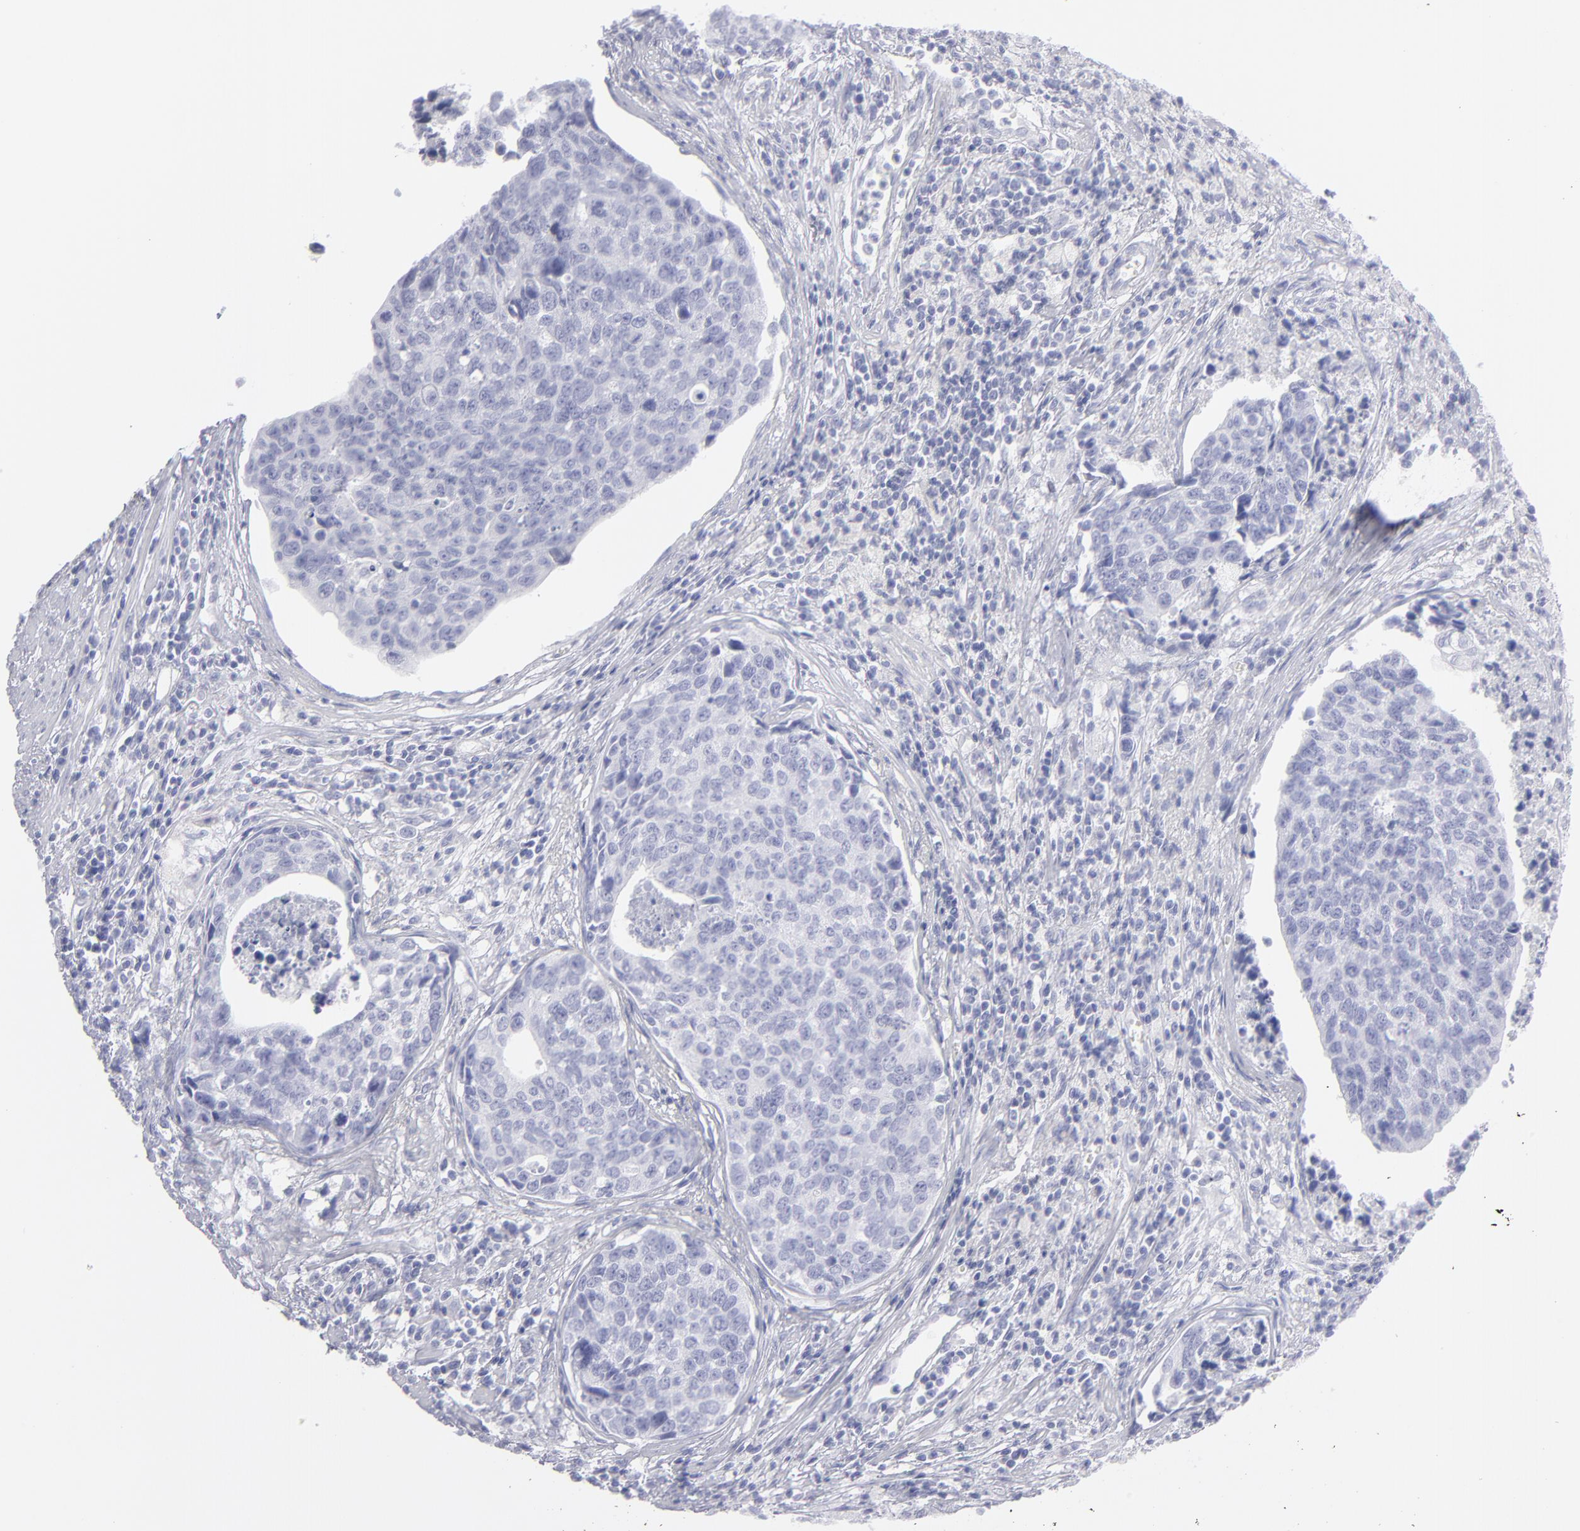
{"staining": {"intensity": "negative", "quantity": "none", "location": "none"}, "tissue": "urothelial cancer", "cell_type": "Tumor cells", "image_type": "cancer", "snomed": [{"axis": "morphology", "description": "Urothelial carcinoma, High grade"}, {"axis": "topography", "description": "Urinary bladder"}], "caption": "A photomicrograph of urothelial cancer stained for a protein shows no brown staining in tumor cells.", "gene": "CALR", "patient": {"sex": "male", "age": 81}}